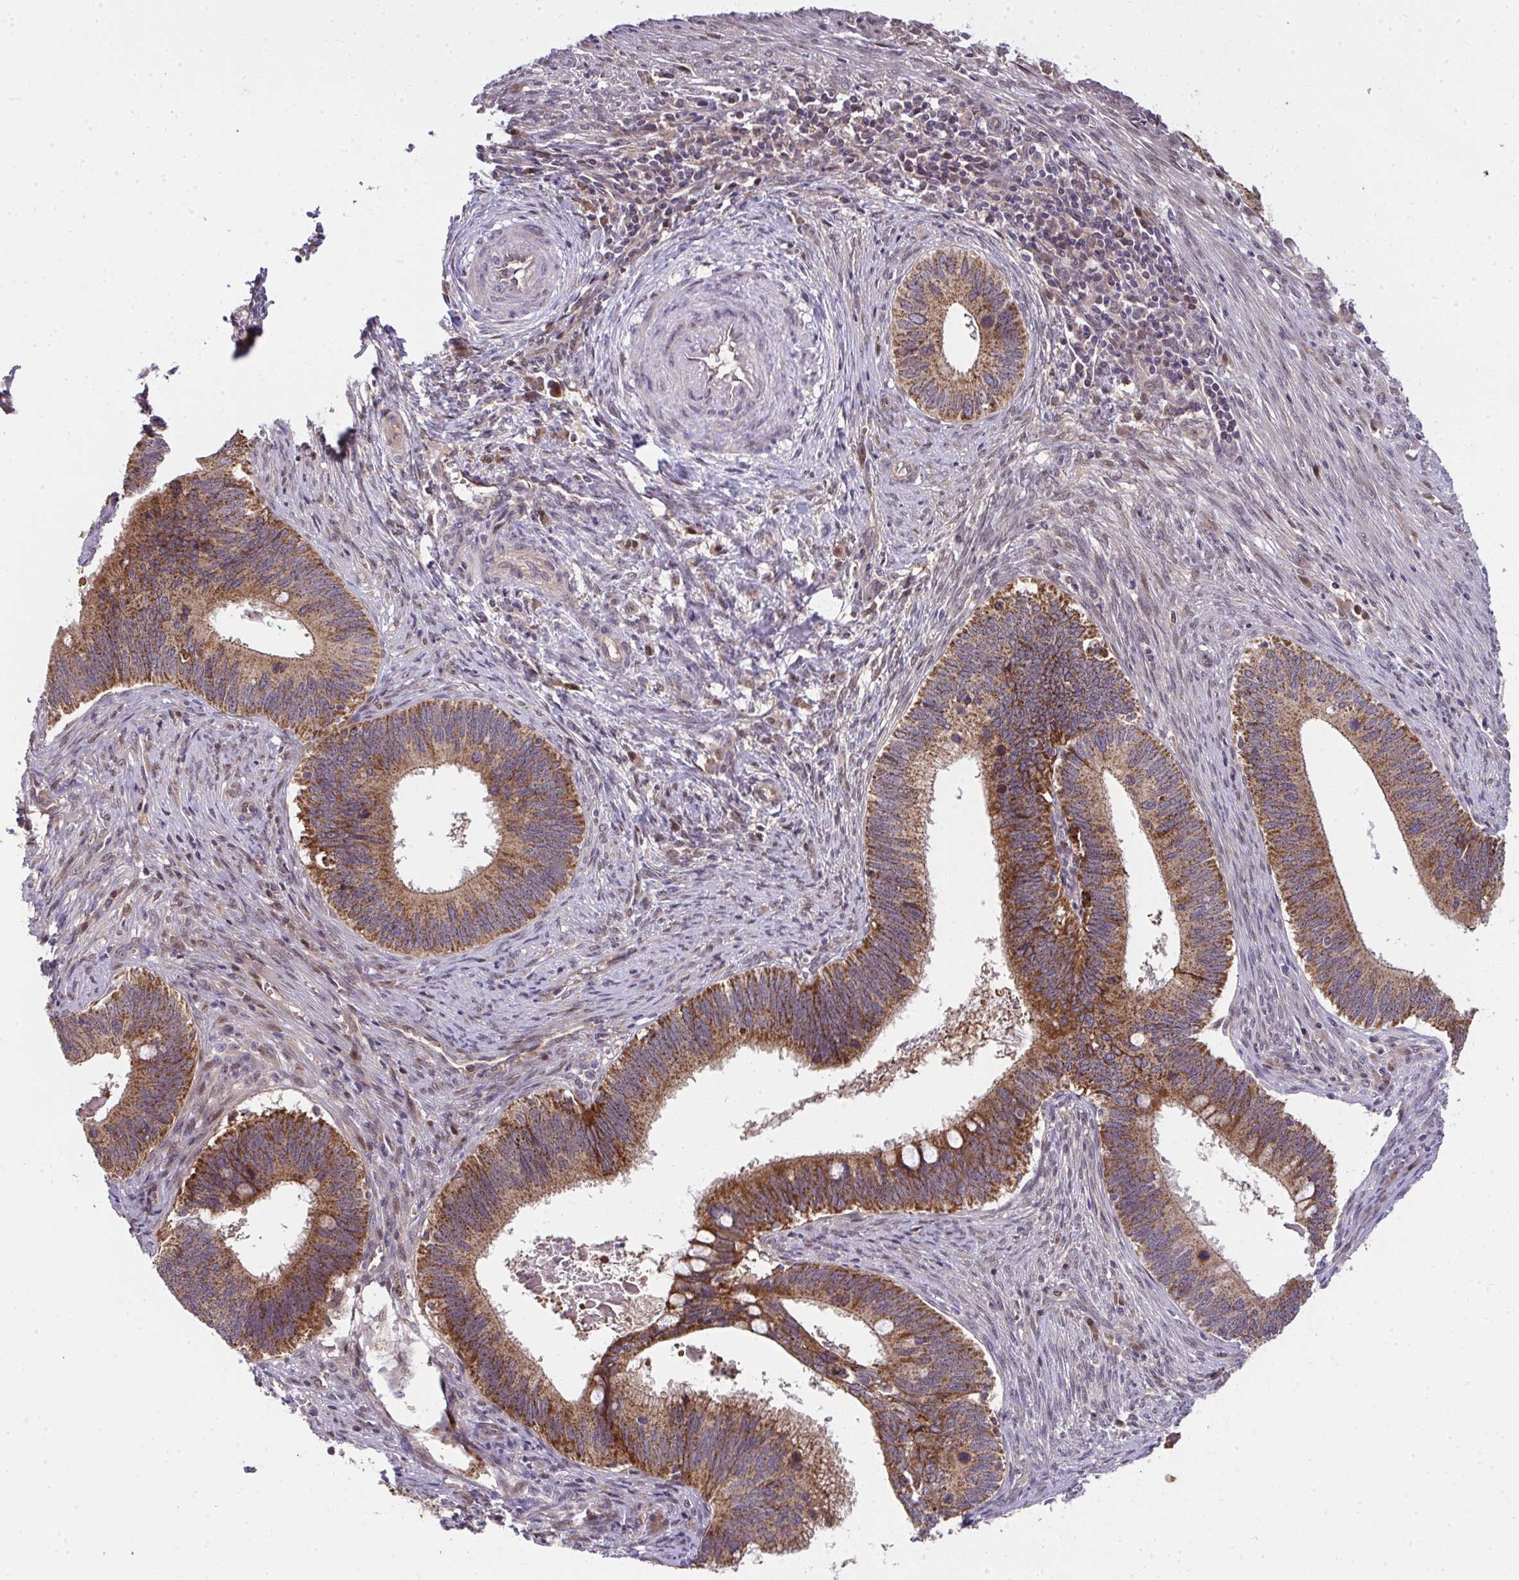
{"staining": {"intensity": "strong", "quantity": ">75%", "location": "cytoplasmic/membranous"}, "tissue": "cervical cancer", "cell_type": "Tumor cells", "image_type": "cancer", "snomed": [{"axis": "morphology", "description": "Adenocarcinoma, NOS"}, {"axis": "topography", "description": "Cervix"}], "caption": "A high amount of strong cytoplasmic/membranous staining is appreciated in approximately >75% of tumor cells in cervical cancer tissue. Using DAB (3,3'-diaminobenzidine) (brown) and hematoxylin (blue) stains, captured at high magnification using brightfield microscopy.", "gene": "RDH14", "patient": {"sex": "female", "age": 42}}